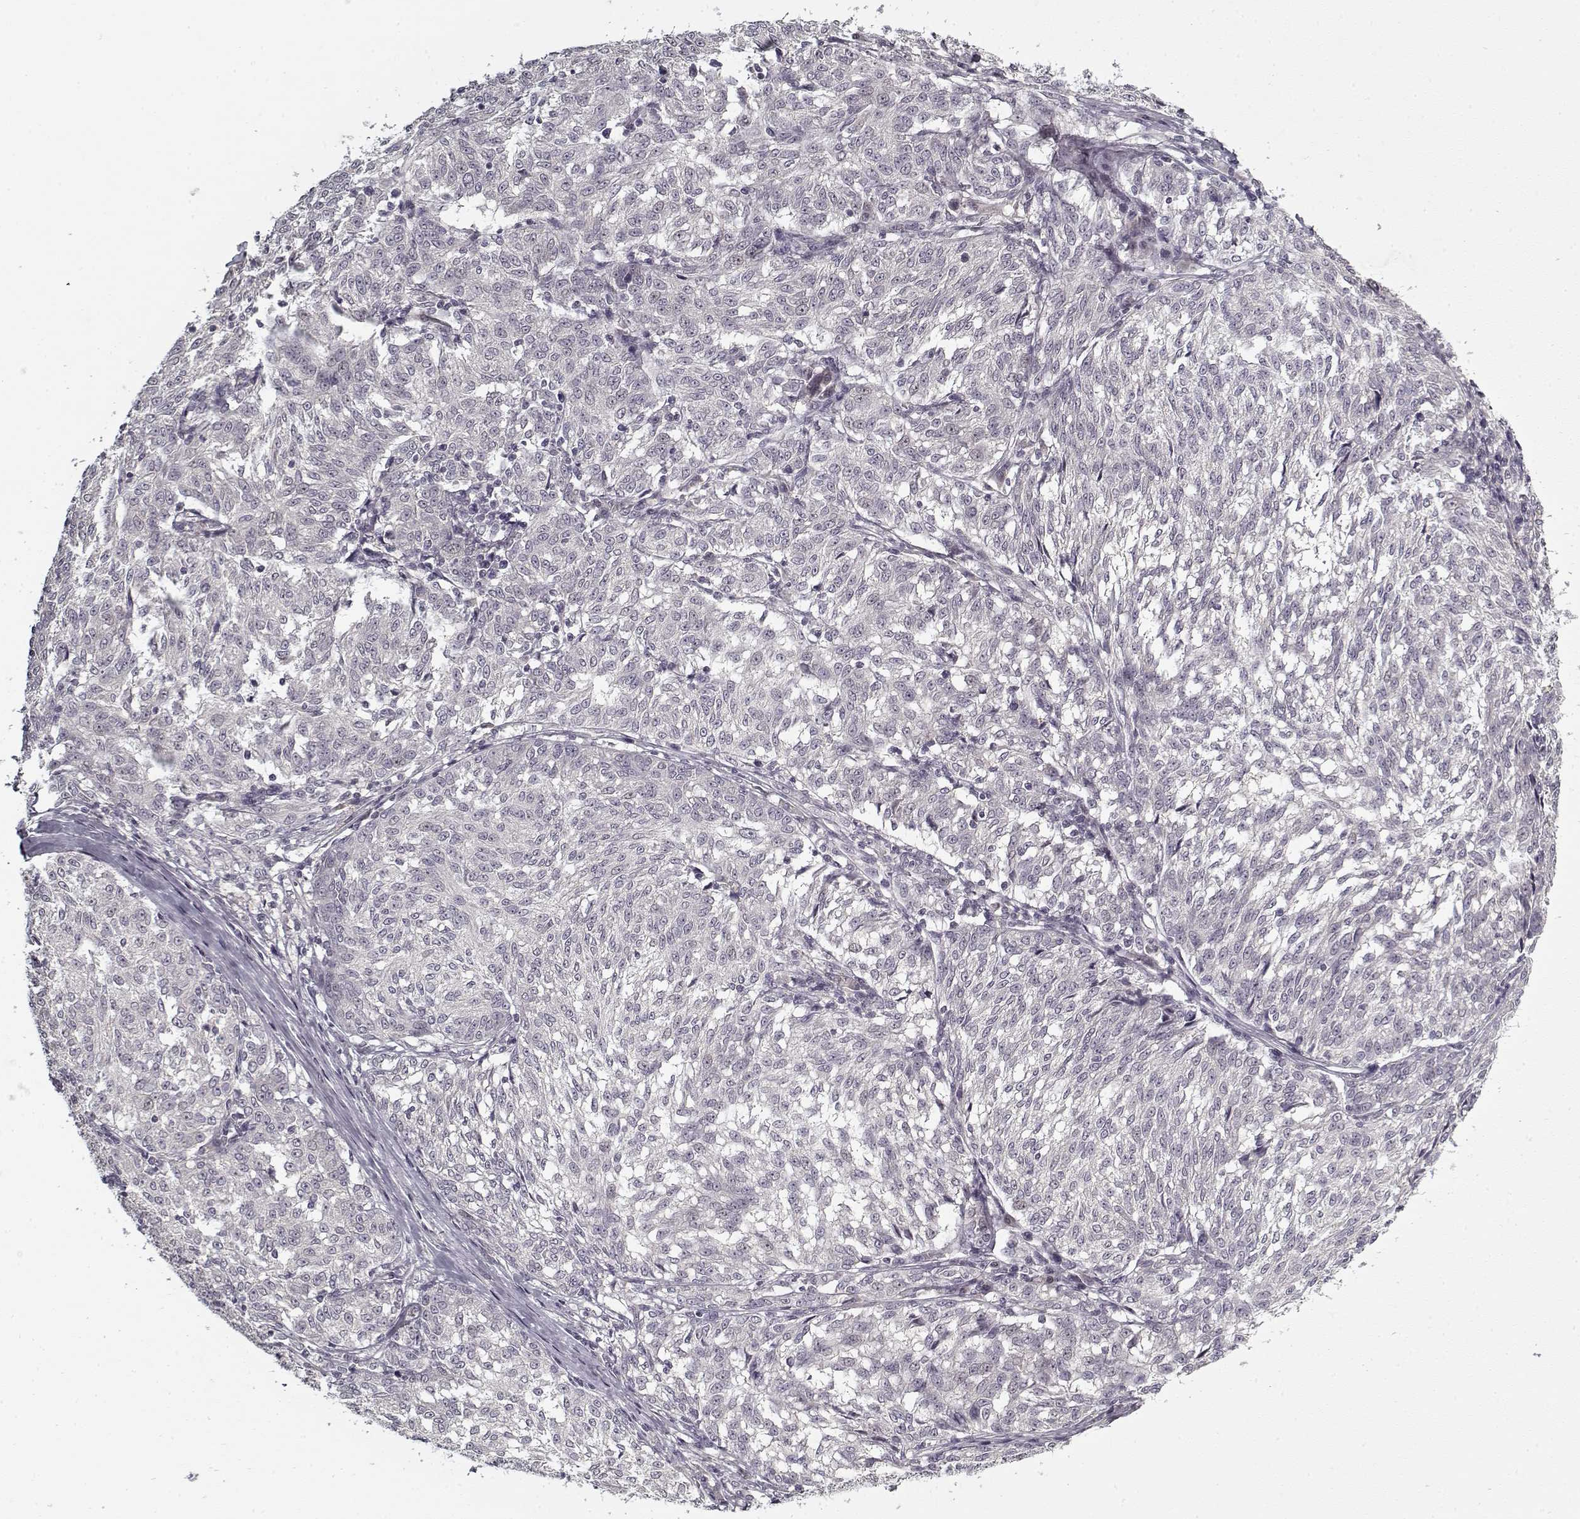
{"staining": {"intensity": "negative", "quantity": "none", "location": "none"}, "tissue": "melanoma", "cell_type": "Tumor cells", "image_type": "cancer", "snomed": [{"axis": "morphology", "description": "Malignant melanoma, NOS"}, {"axis": "topography", "description": "Skin"}], "caption": "IHC photomicrograph of human melanoma stained for a protein (brown), which exhibits no staining in tumor cells.", "gene": "LAMA2", "patient": {"sex": "female", "age": 72}}